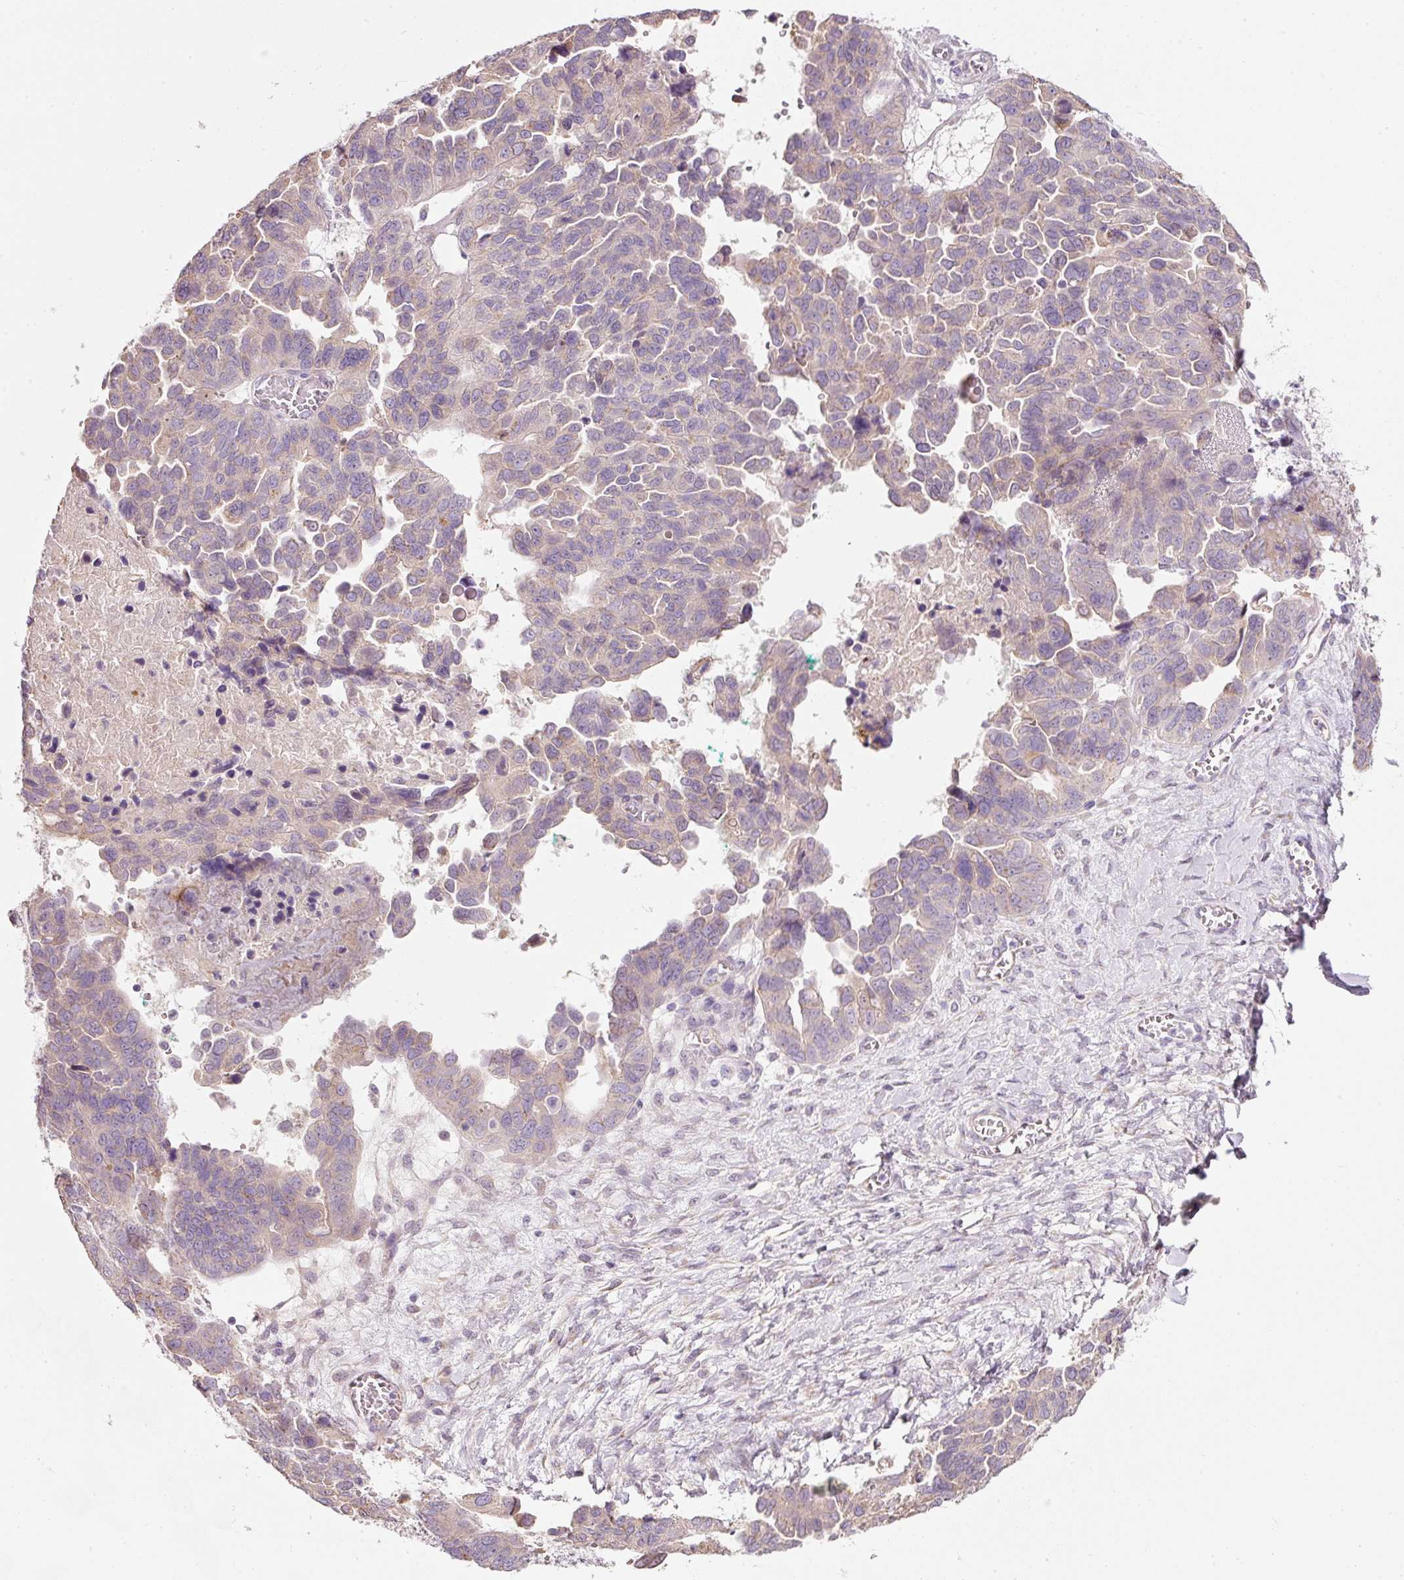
{"staining": {"intensity": "weak", "quantity": "<25%", "location": "cytoplasmic/membranous"}, "tissue": "ovarian cancer", "cell_type": "Tumor cells", "image_type": "cancer", "snomed": [{"axis": "morphology", "description": "Cystadenocarcinoma, serous, NOS"}, {"axis": "topography", "description": "Ovary"}], "caption": "There is no significant staining in tumor cells of serous cystadenocarcinoma (ovarian).", "gene": "NBPF11", "patient": {"sex": "female", "age": 64}}